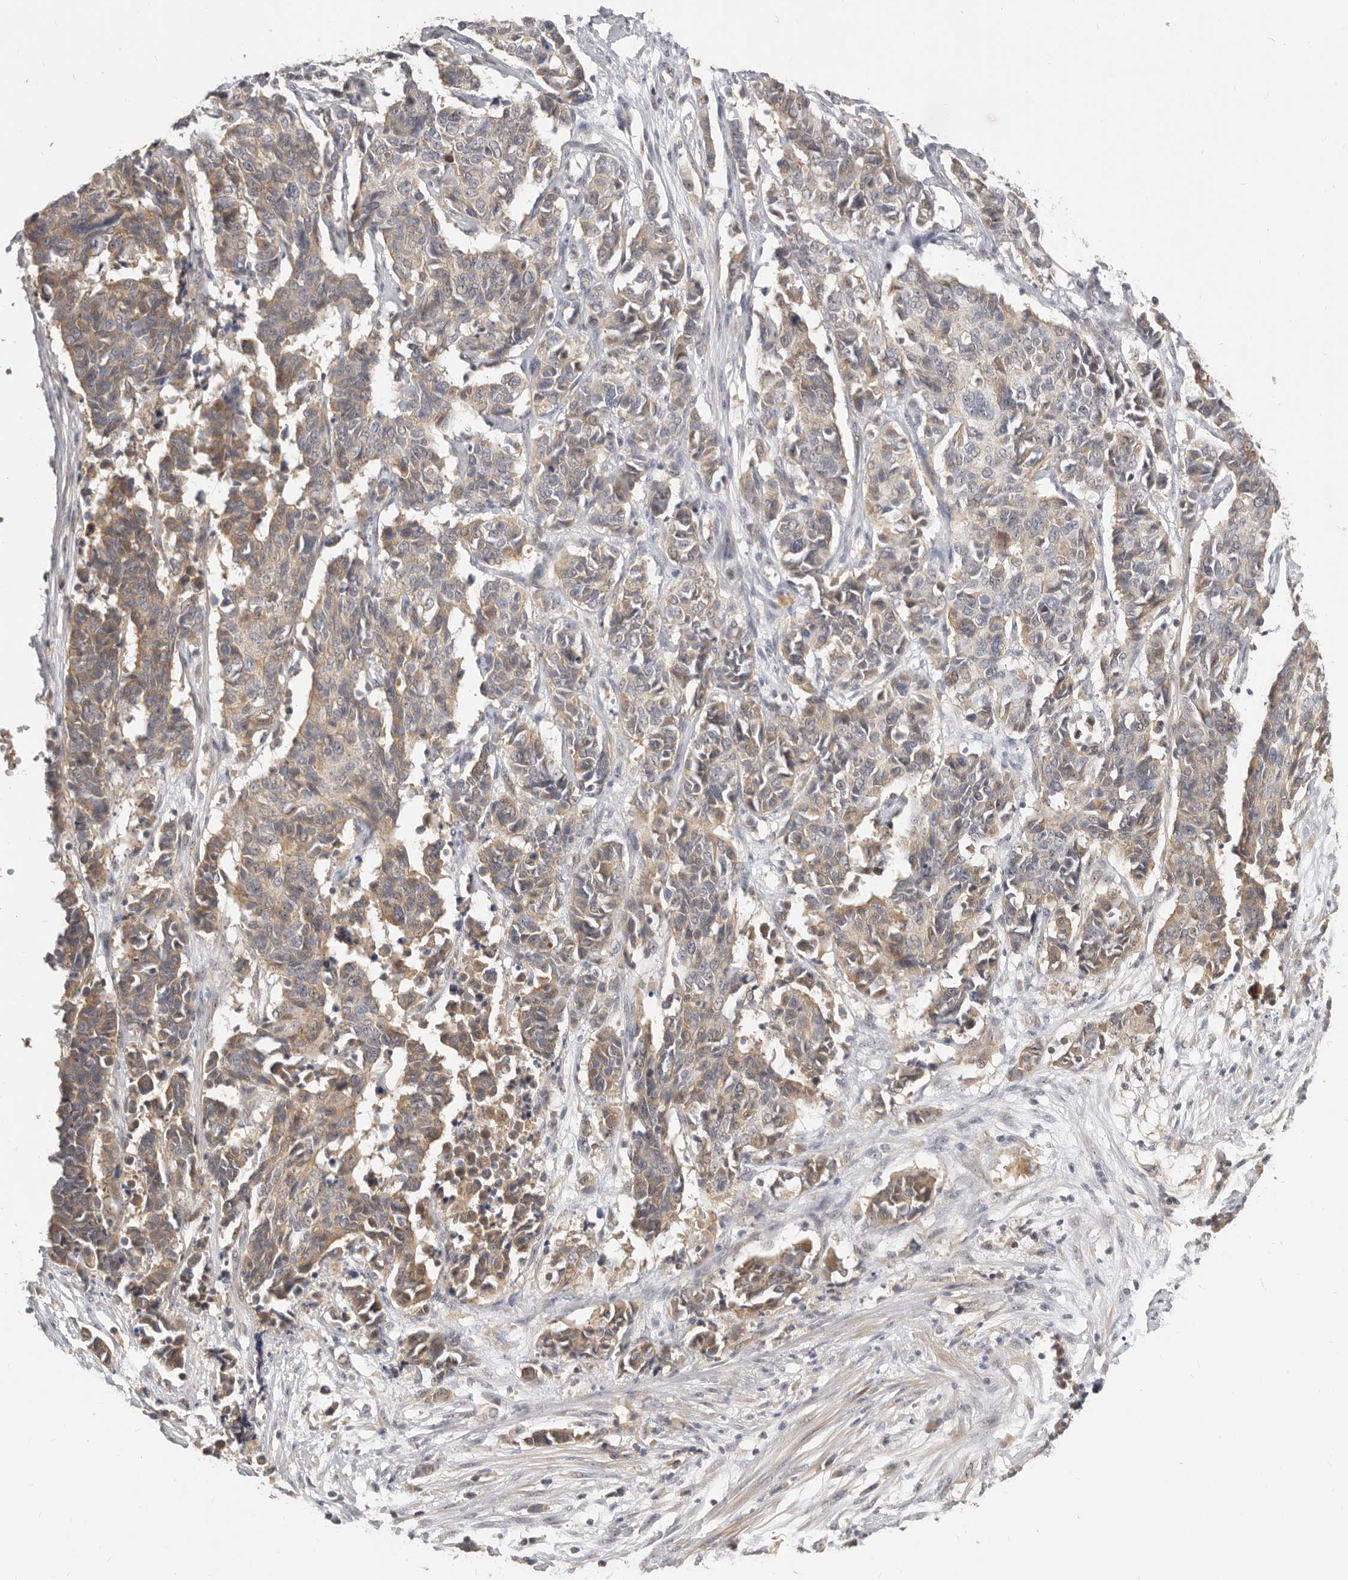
{"staining": {"intensity": "weak", "quantity": ">75%", "location": "cytoplasmic/membranous"}, "tissue": "cervical cancer", "cell_type": "Tumor cells", "image_type": "cancer", "snomed": [{"axis": "morphology", "description": "Normal tissue, NOS"}, {"axis": "morphology", "description": "Squamous cell carcinoma, NOS"}, {"axis": "topography", "description": "Cervix"}], "caption": "There is low levels of weak cytoplasmic/membranous expression in tumor cells of cervical squamous cell carcinoma, as demonstrated by immunohistochemical staining (brown color).", "gene": "MICALL2", "patient": {"sex": "female", "age": 35}}